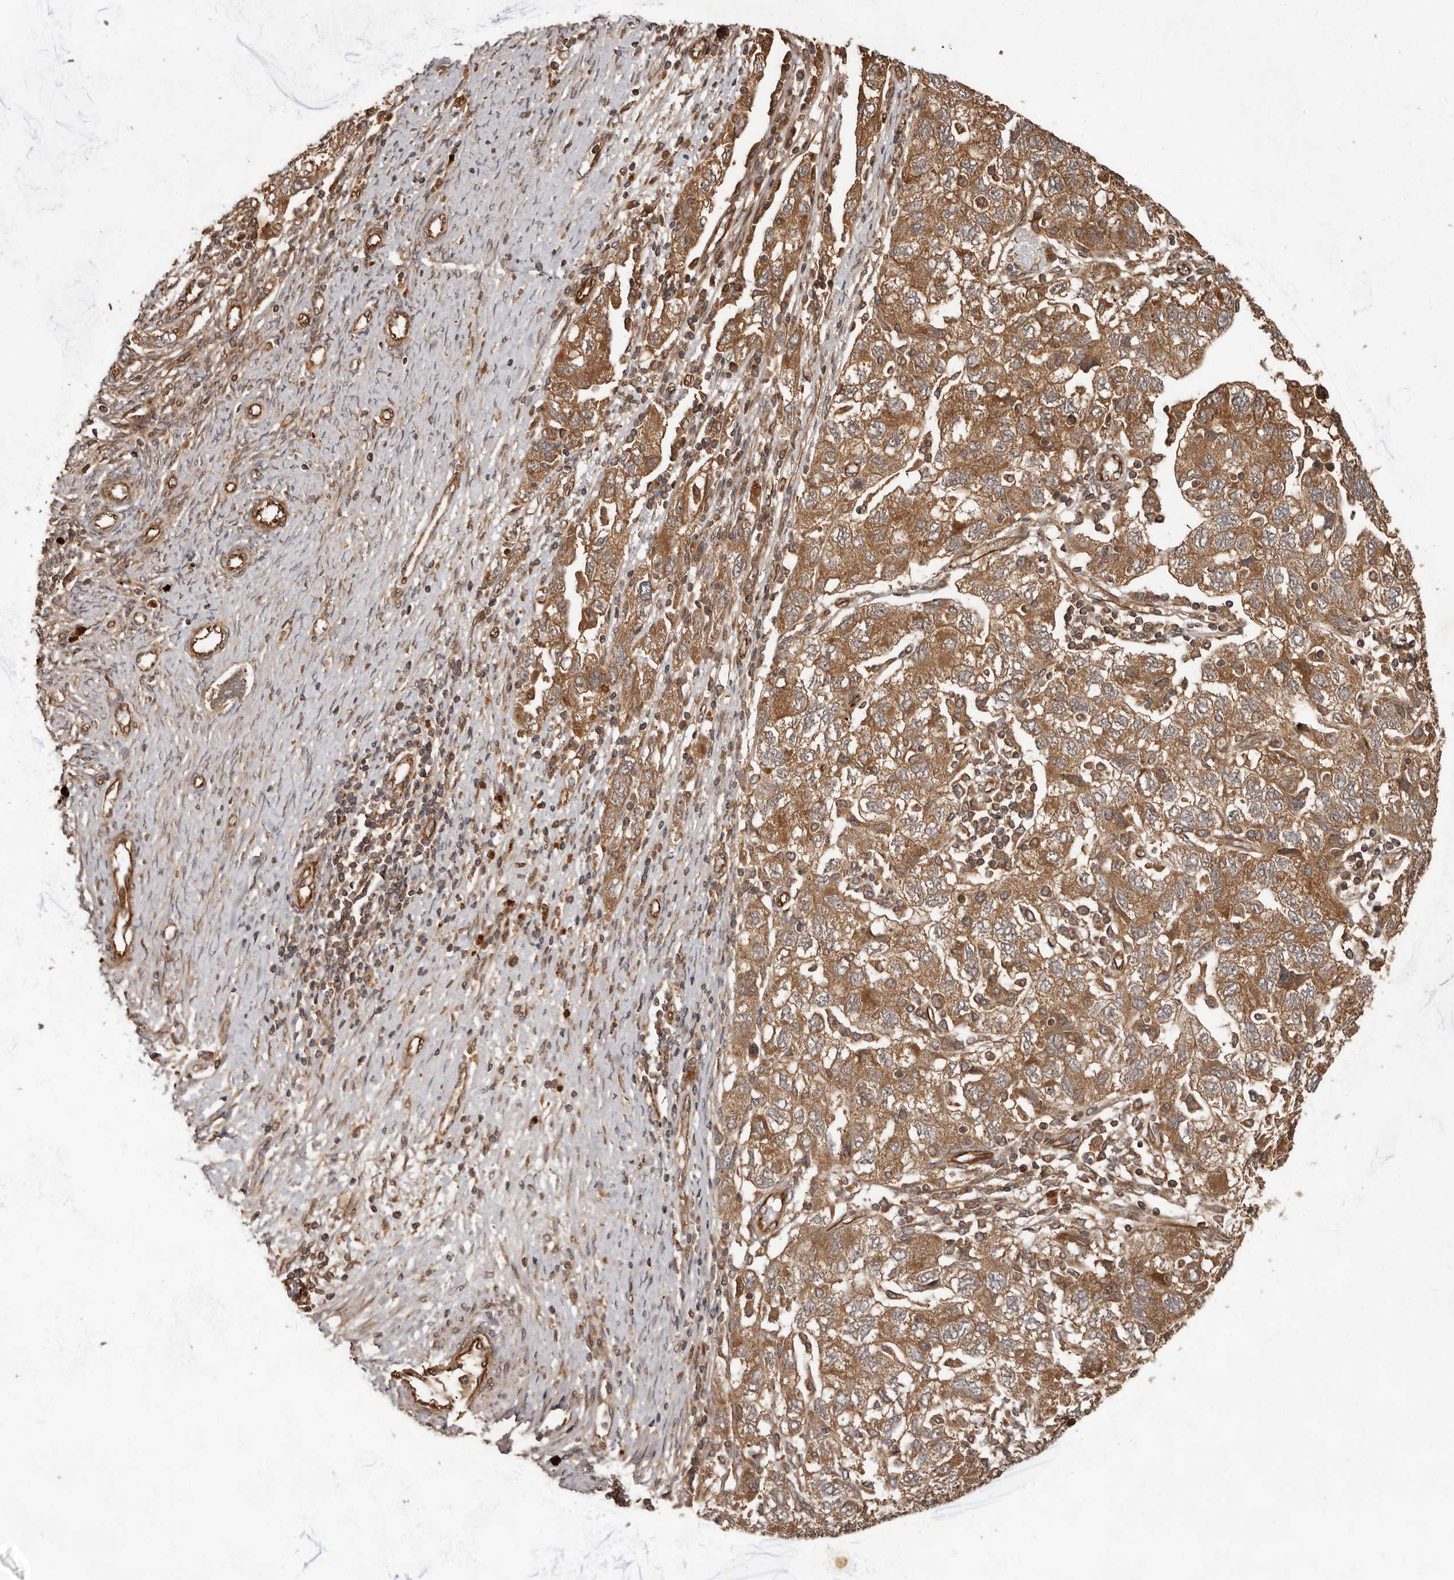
{"staining": {"intensity": "moderate", "quantity": ">75%", "location": "cytoplasmic/membranous"}, "tissue": "ovarian cancer", "cell_type": "Tumor cells", "image_type": "cancer", "snomed": [{"axis": "morphology", "description": "Carcinoma, NOS"}, {"axis": "morphology", "description": "Cystadenocarcinoma, serous, NOS"}, {"axis": "topography", "description": "Ovary"}], "caption": "Human serous cystadenocarcinoma (ovarian) stained for a protein (brown) displays moderate cytoplasmic/membranous positive staining in approximately >75% of tumor cells.", "gene": "STK36", "patient": {"sex": "female", "age": 69}}